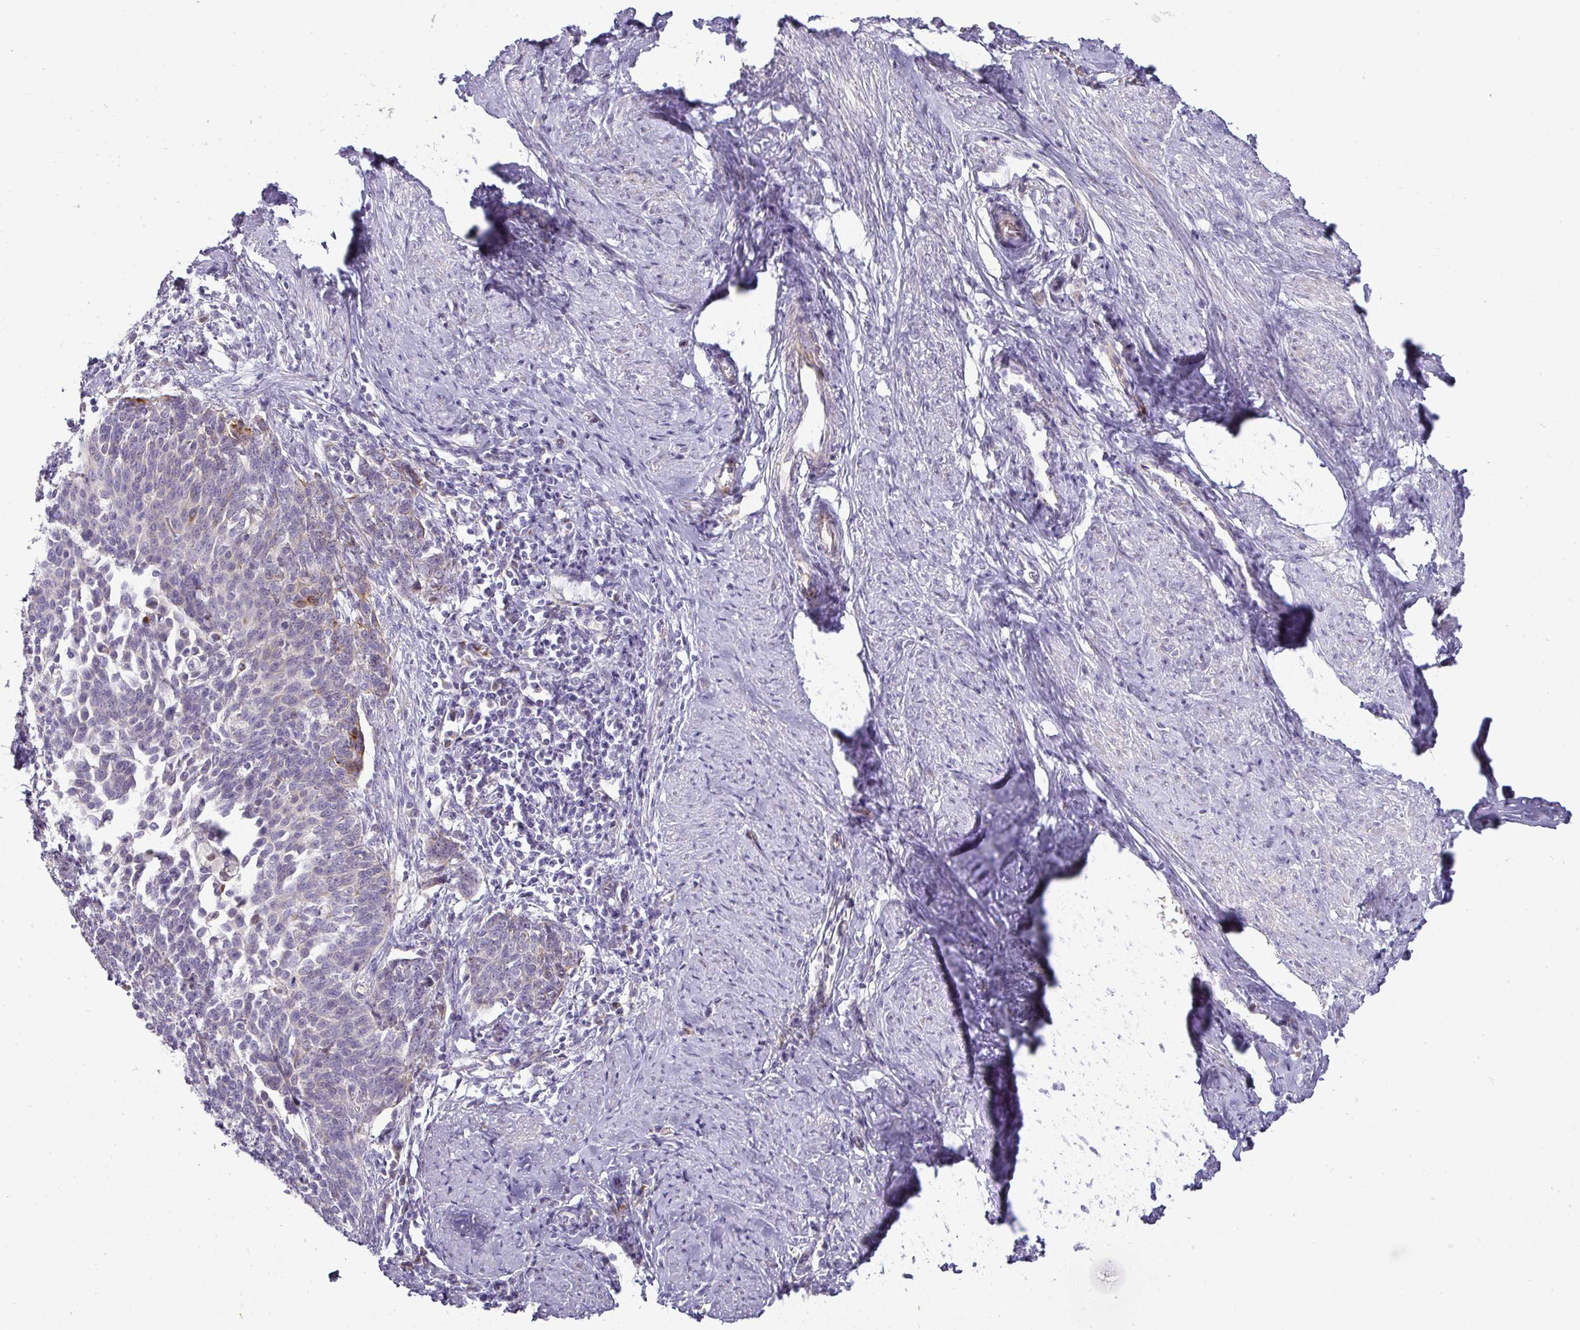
{"staining": {"intensity": "negative", "quantity": "none", "location": "none"}, "tissue": "cervical cancer", "cell_type": "Tumor cells", "image_type": "cancer", "snomed": [{"axis": "morphology", "description": "Squamous cell carcinoma, NOS"}, {"axis": "topography", "description": "Cervix"}], "caption": "Squamous cell carcinoma (cervical) stained for a protein using IHC reveals no staining tumor cells.", "gene": "ATP6V1F", "patient": {"sex": "female", "age": 39}}